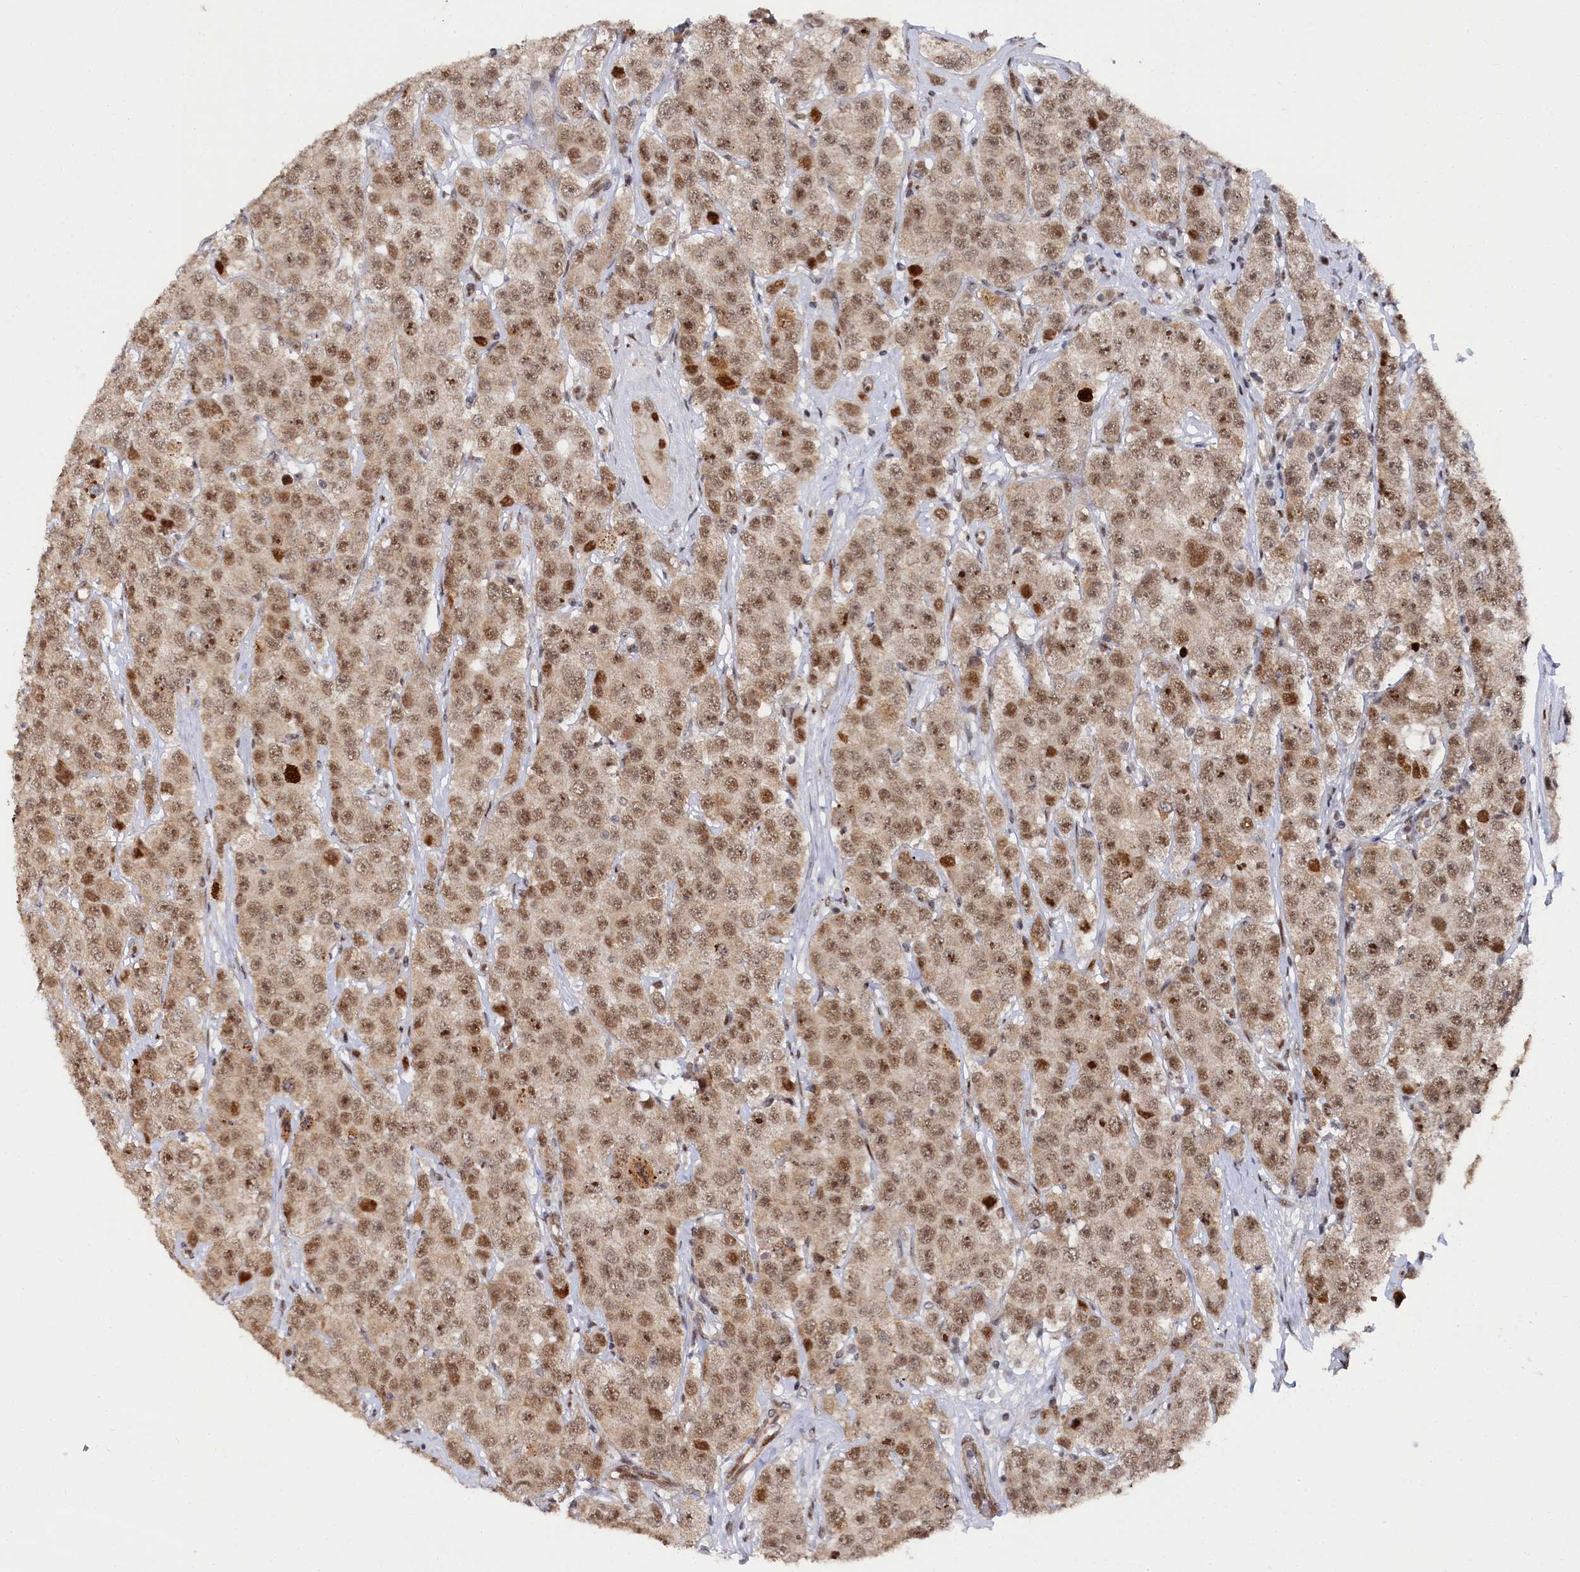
{"staining": {"intensity": "moderate", "quantity": ">75%", "location": "nuclear"}, "tissue": "testis cancer", "cell_type": "Tumor cells", "image_type": "cancer", "snomed": [{"axis": "morphology", "description": "Seminoma, NOS"}, {"axis": "topography", "description": "Testis"}], "caption": "Tumor cells demonstrate medium levels of moderate nuclear expression in about >75% of cells in seminoma (testis).", "gene": "BUB3", "patient": {"sex": "male", "age": 28}}